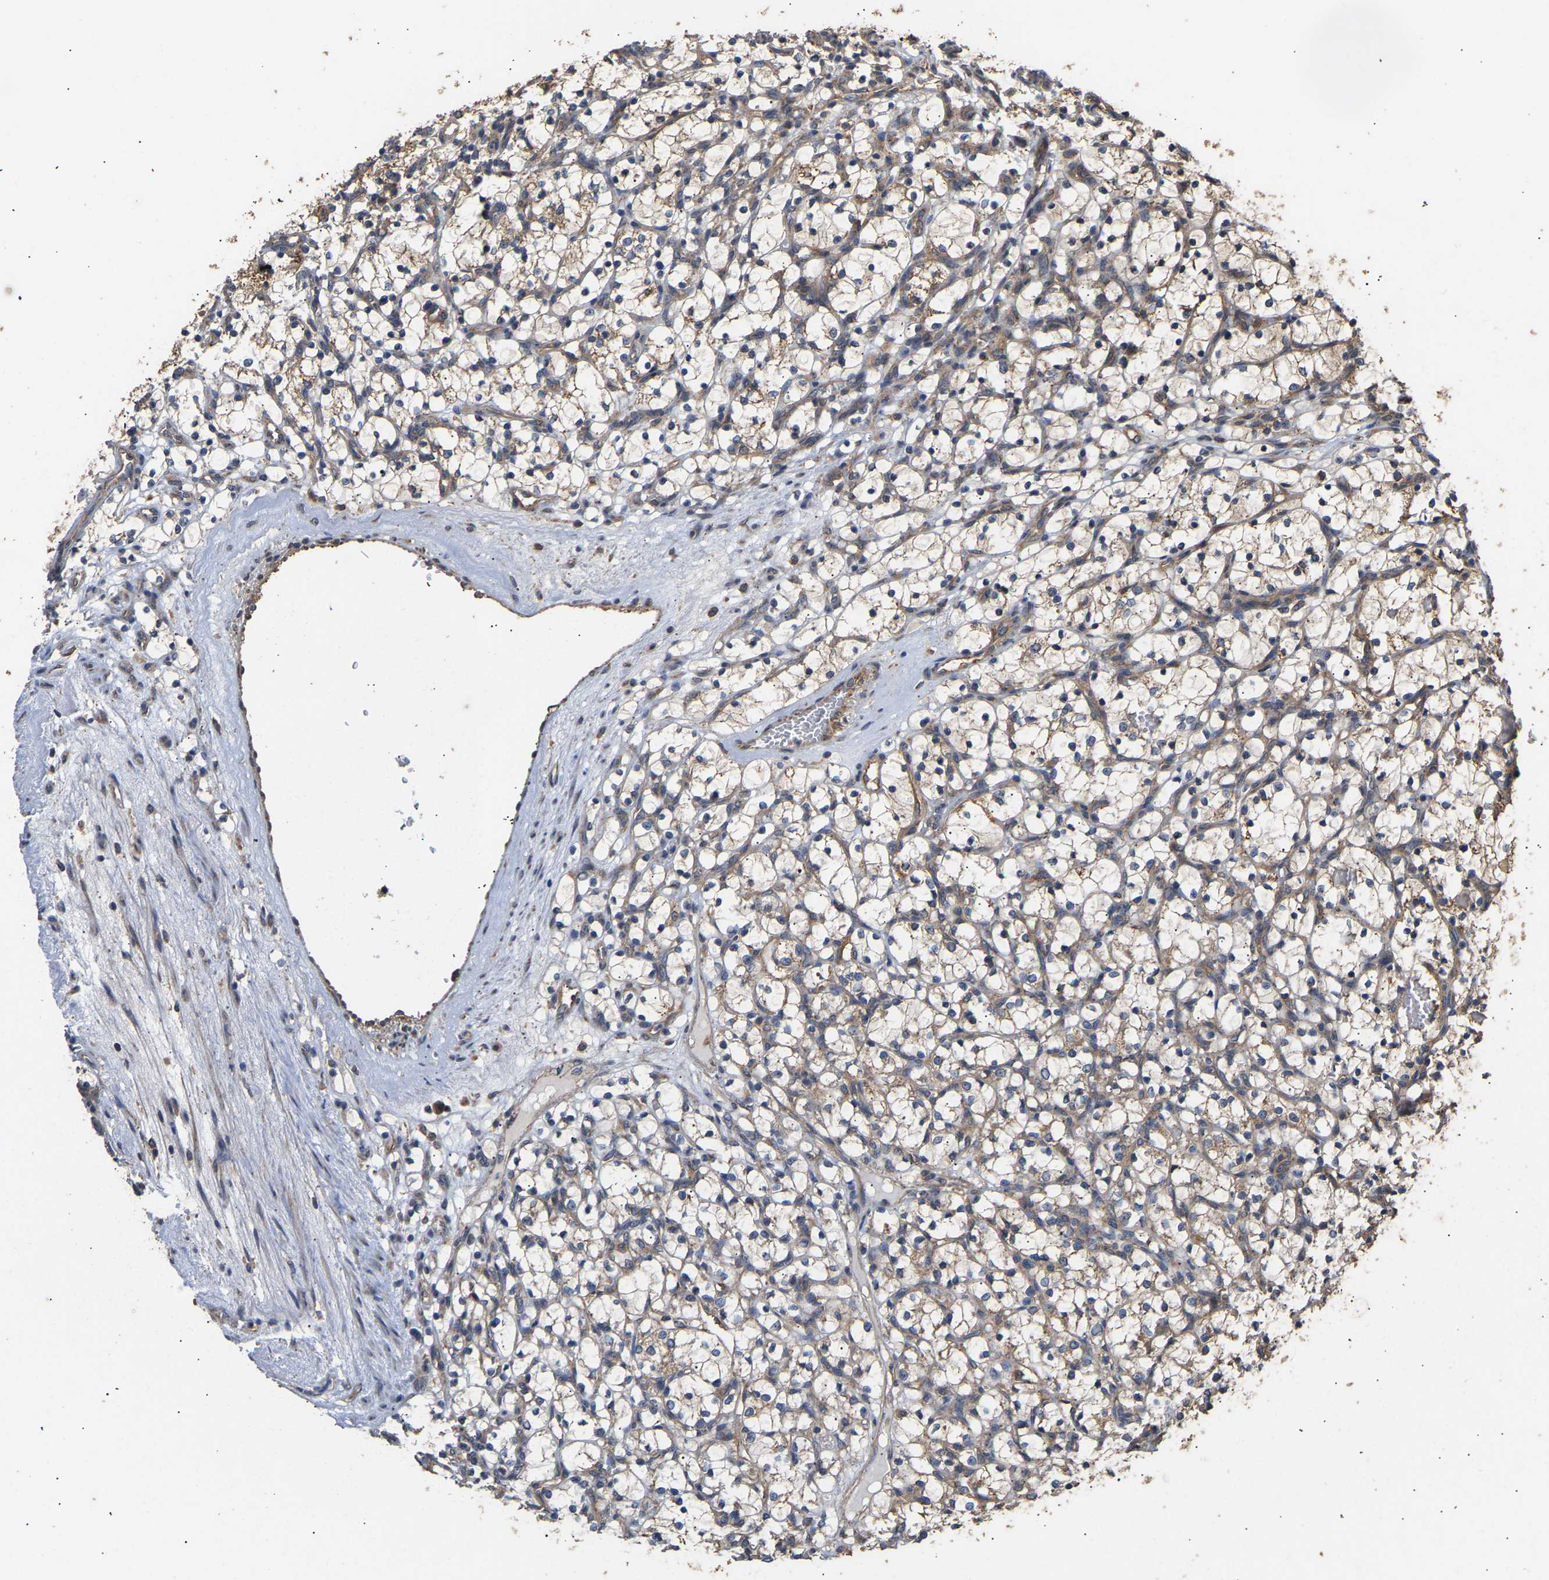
{"staining": {"intensity": "moderate", "quantity": "25%-75%", "location": "cytoplasmic/membranous"}, "tissue": "renal cancer", "cell_type": "Tumor cells", "image_type": "cancer", "snomed": [{"axis": "morphology", "description": "Adenocarcinoma, NOS"}, {"axis": "topography", "description": "Kidney"}], "caption": "Renal cancer (adenocarcinoma) stained with a brown dye displays moderate cytoplasmic/membranous positive staining in approximately 25%-75% of tumor cells.", "gene": "ZNF26", "patient": {"sex": "female", "age": 69}}